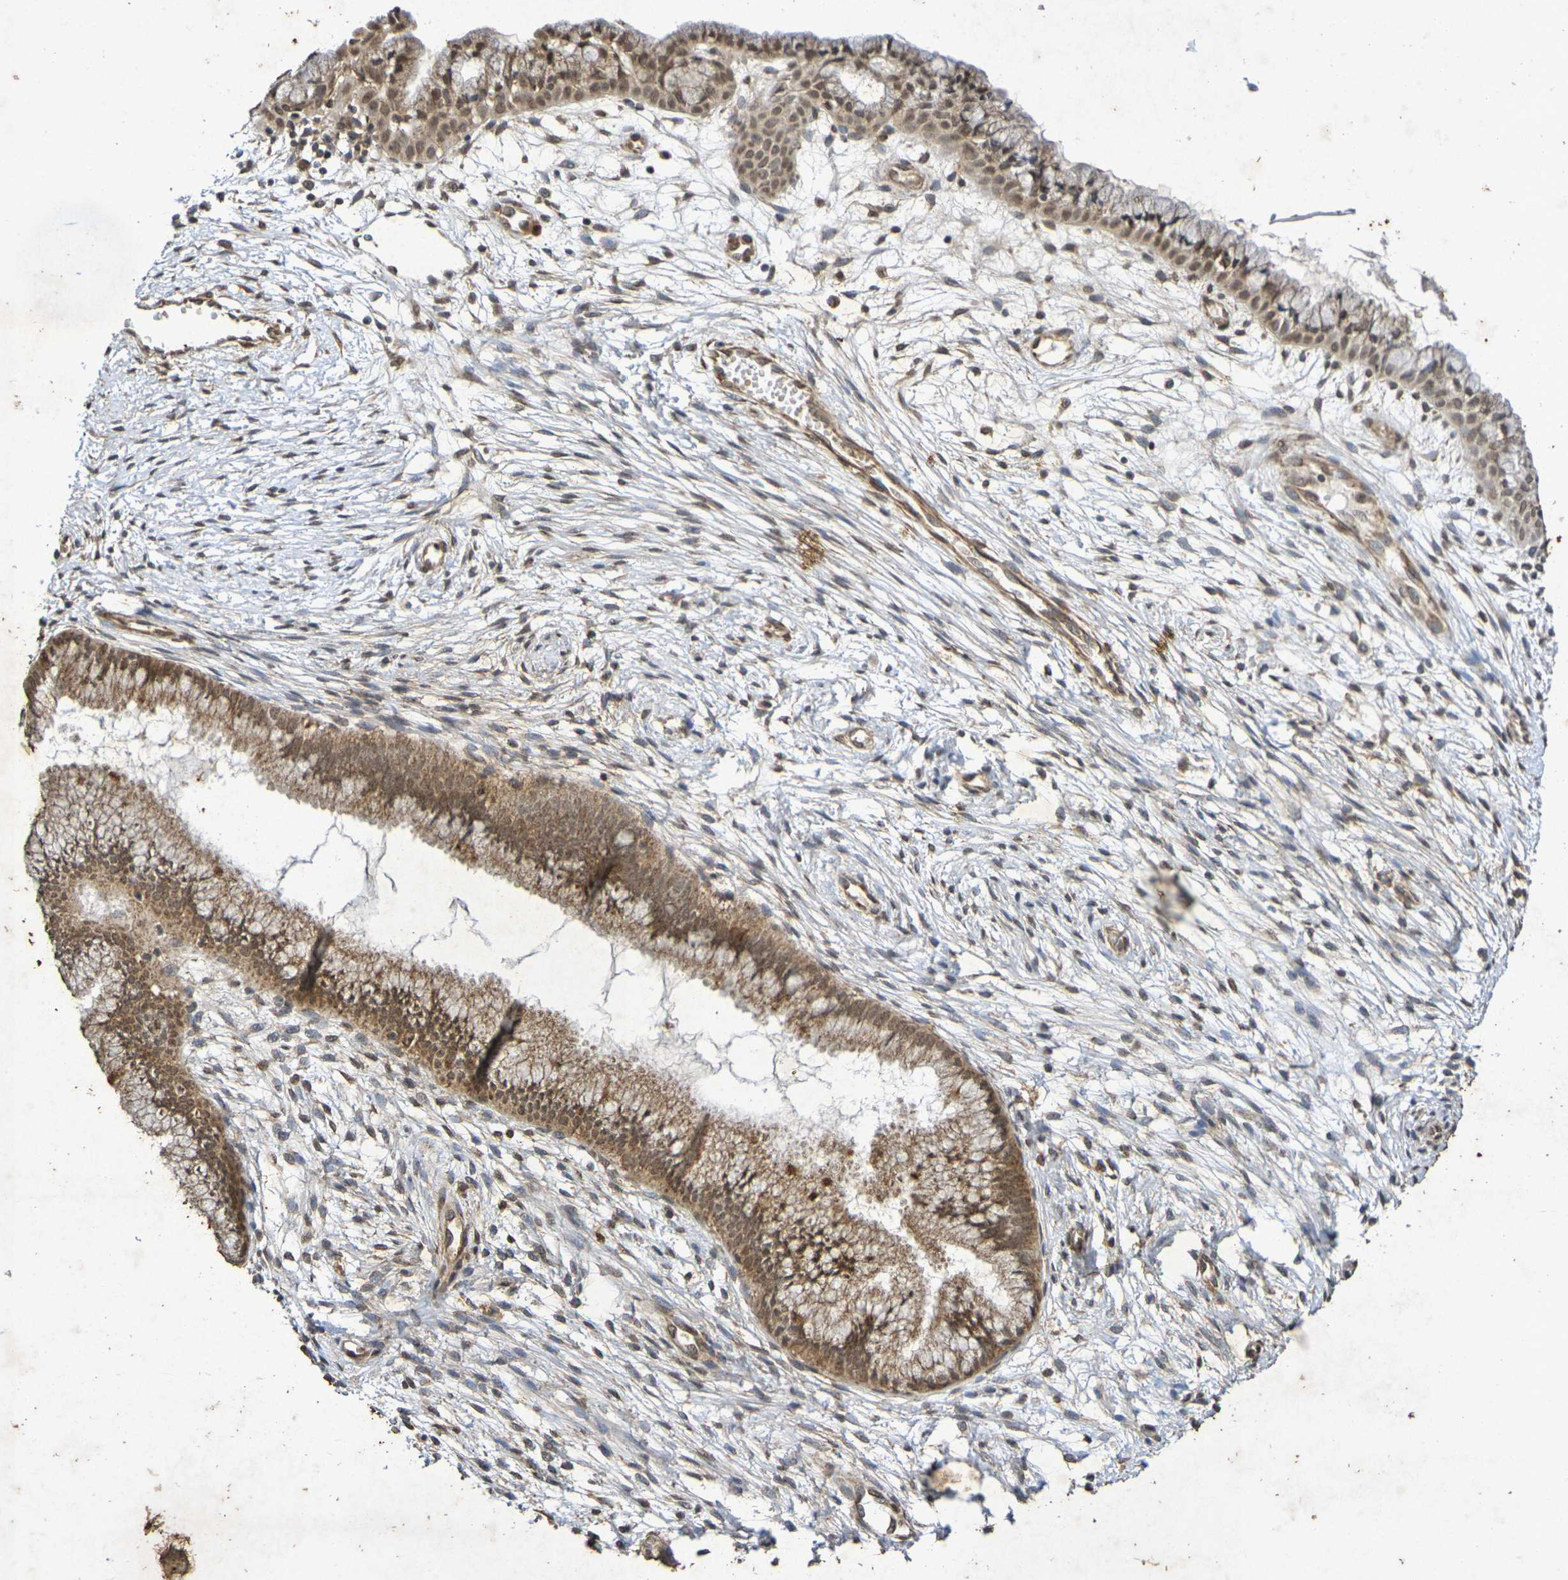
{"staining": {"intensity": "moderate", "quantity": ">75%", "location": "cytoplasmic/membranous,nuclear"}, "tissue": "cervix", "cell_type": "Glandular cells", "image_type": "normal", "snomed": [{"axis": "morphology", "description": "Normal tissue, NOS"}, {"axis": "topography", "description": "Cervix"}], "caption": "The immunohistochemical stain labels moderate cytoplasmic/membranous,nuclear expression in glandular cells of unremarkable cervix. (DAB IHC, brown staining for protein, blue staining for nuclei).", "gene": "GUCY1A2", "patient": {"sex": "female", "age": 39}}